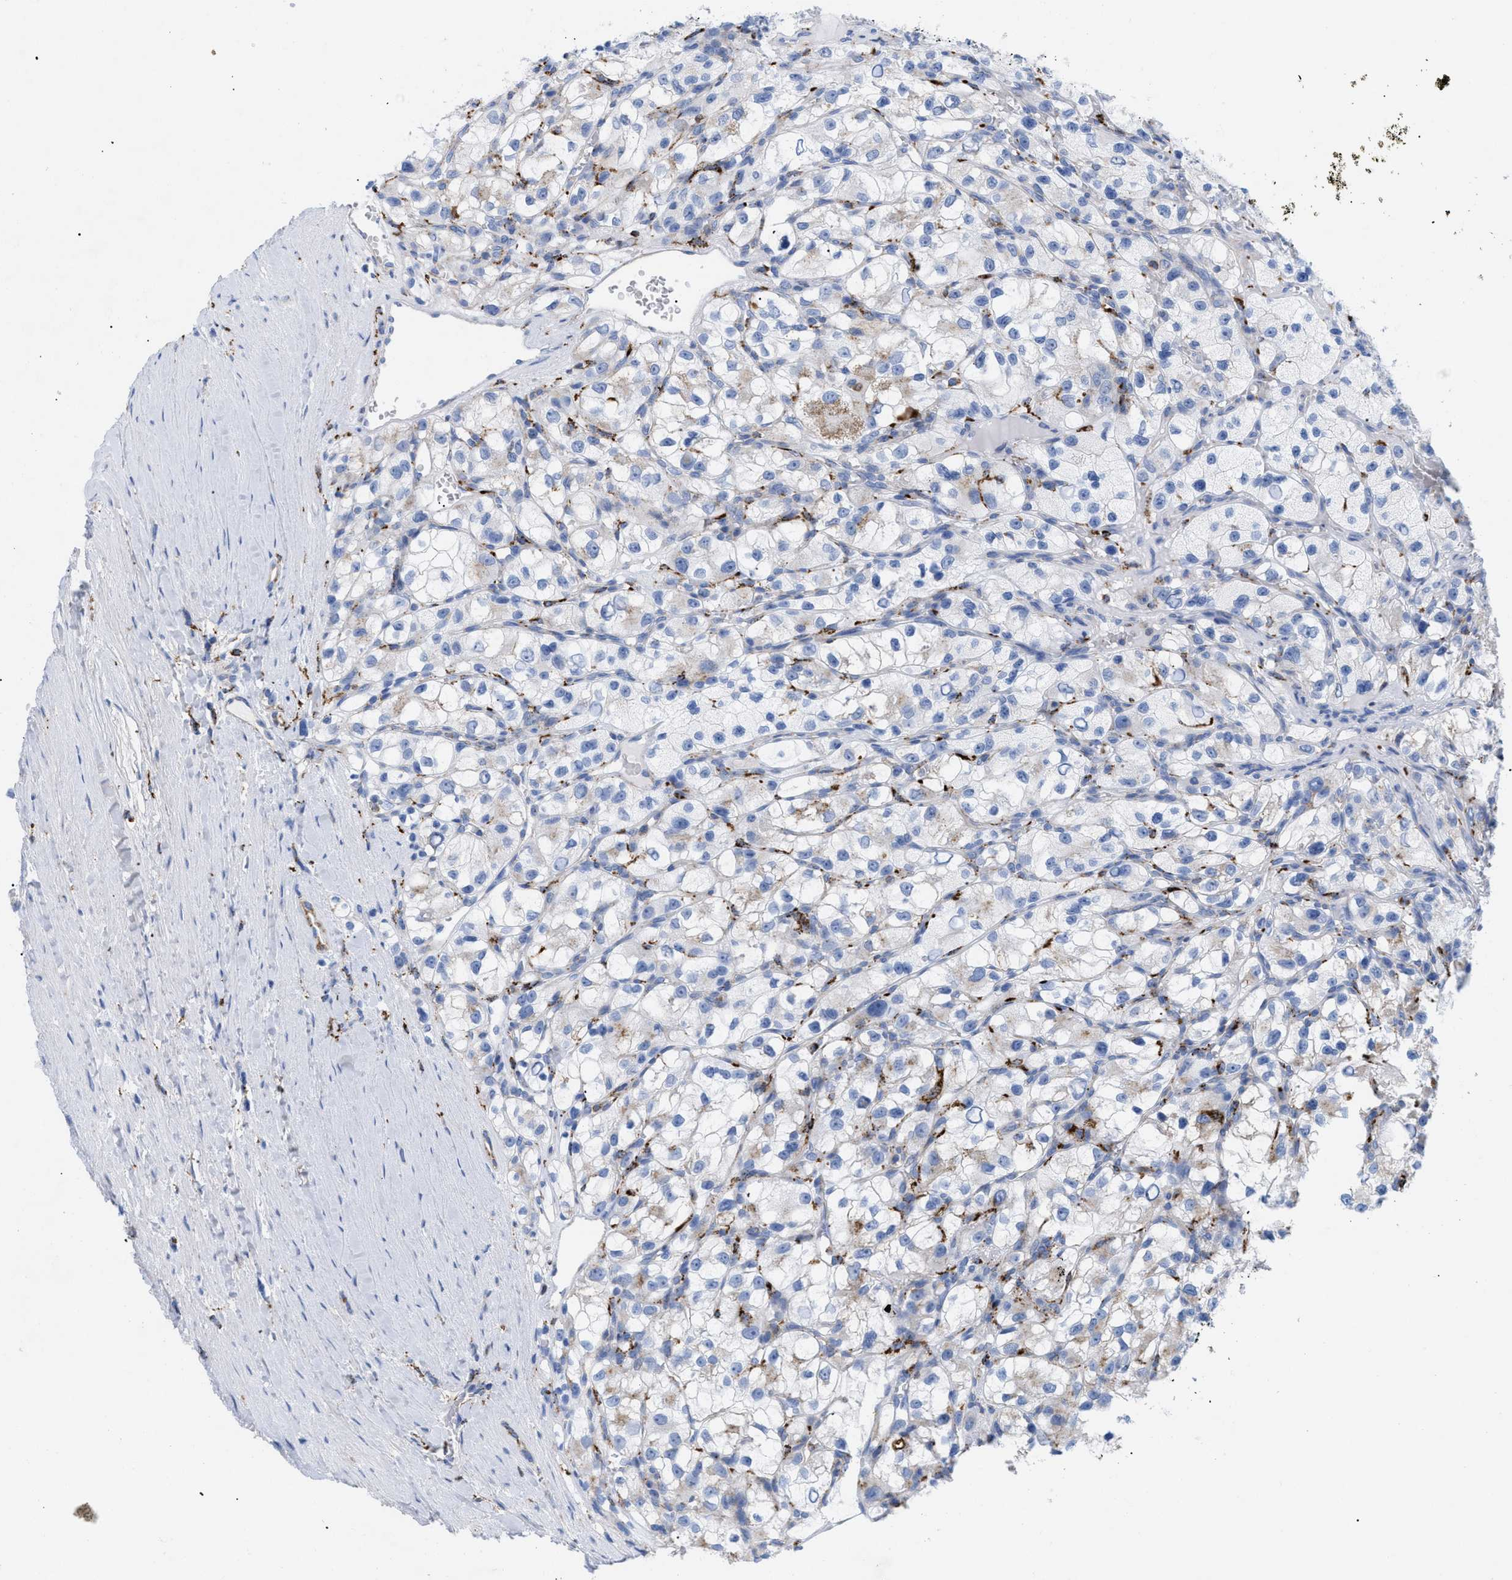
{"staining": {"intensity": "weak", "quantity": "<25%", "location": "cytoplasmic/membranous"}, "tissue": "renal cancer", "cell_type": "Tumor cells", "image_type": "cancer", "snomed": [{"axis": "morphology", "description": "Adenocarcinoma, NOS"}, {"axis": "topography", "description": "Kidney"}], "caption": "Immunohistochemistry (IHC) histopathology image of human renal cancer stained for a protein (brown), which demonstrates no staining in tumor cells.", "gene": "DRAM2", "patient": {"sex": "female", "age": 57}}